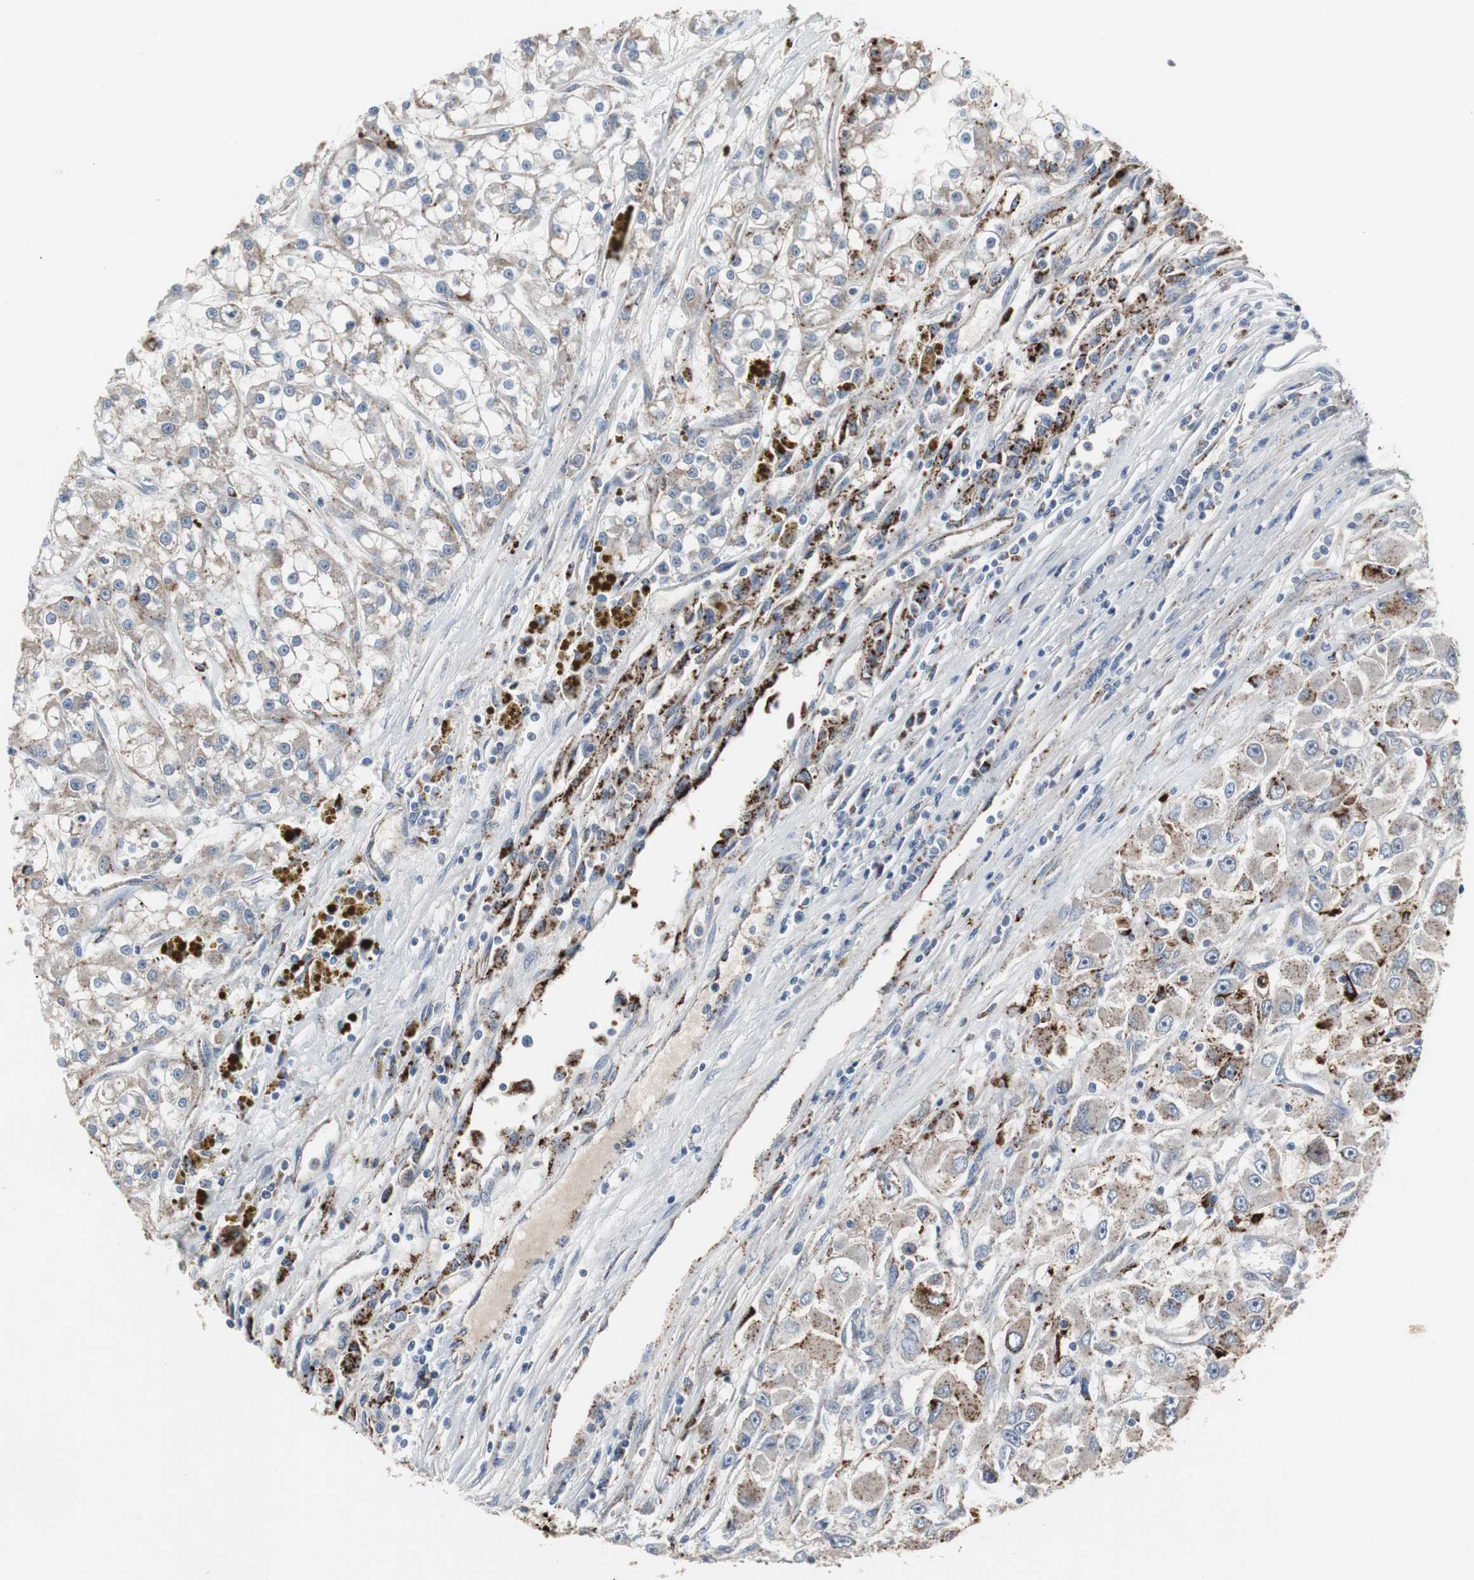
{"staining": {"intensity": "strong", "quantity": "25%-75%", "location": "cytoplasmic/membranous"}, "tissue": "renal cancer", "cell_type": "Tumor cells", "image_type": "cancer", "snomed": [{"axis": "morphology", "description": "Adenocarcinoma, NOS"}, {"axis": "topography", "description": "Kidney"}], "caption": "Protein staining of renal cancer tissue demonstrates strong cytoplasmic/membranous expression in approximately 25%-75% of tumor cells.", "gene": "GBA1", "patient": {"sex": "female", "age": 52}}